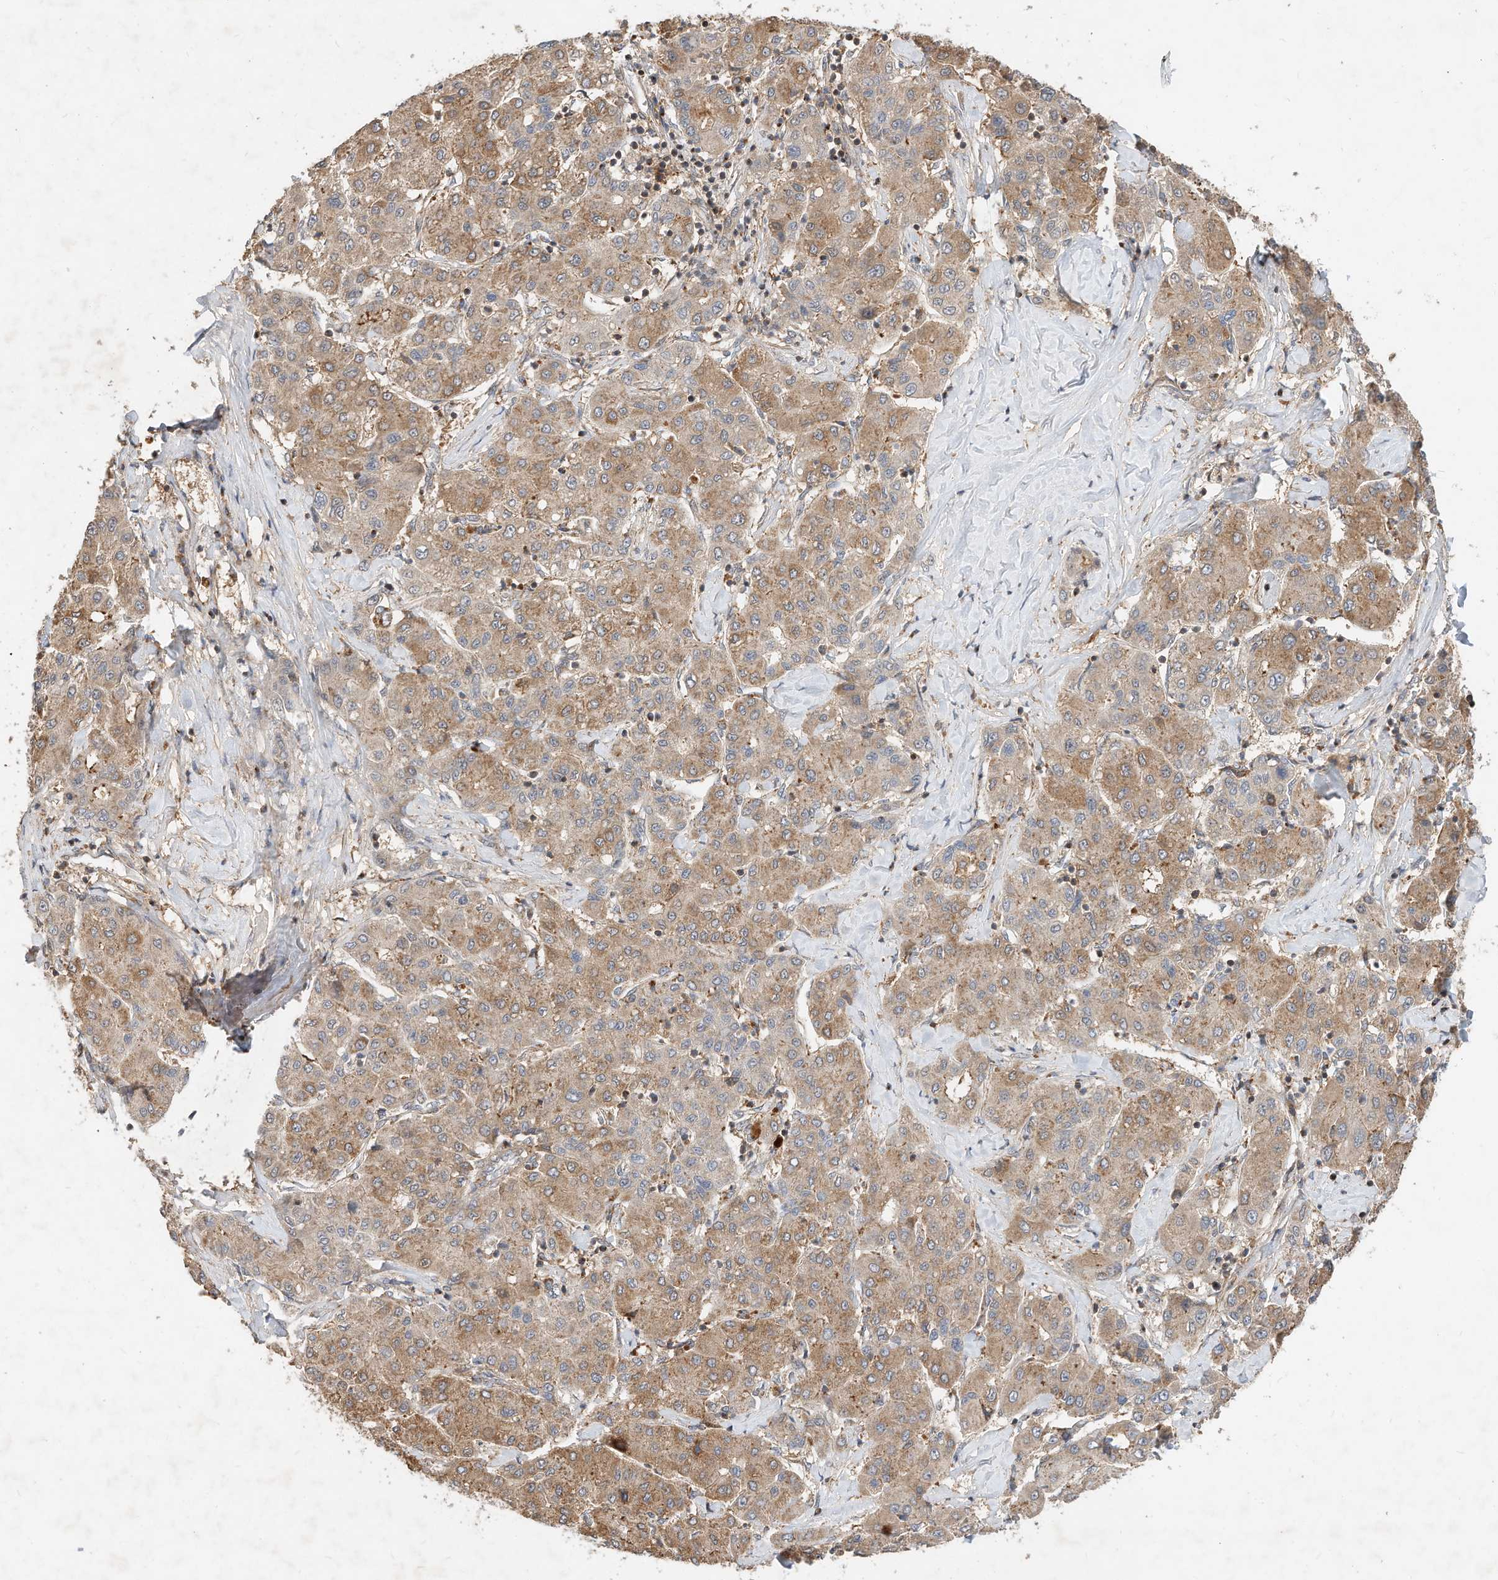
{"staining": {"intensity": "moderate", "quantity": ">75%", "location": "cytoplasmic/membranous"}, "tissue": "liver cancer", "cell_type": "Tumor cells", "image_type": "cancer", "snomed": [{"axis": "morphology", "description": "Carcinoma, Hepatocellular, NOS"}, {"axis": "topography", "description": "Liver"}], "caption": "Liver cancer stained with a brown dye shows moderate cytoplasmic/membranous positive positivity in approximately >75% of tumor cells.", "gene": "CPAMD8", "patient": {"sex": "male", "age": 65}}